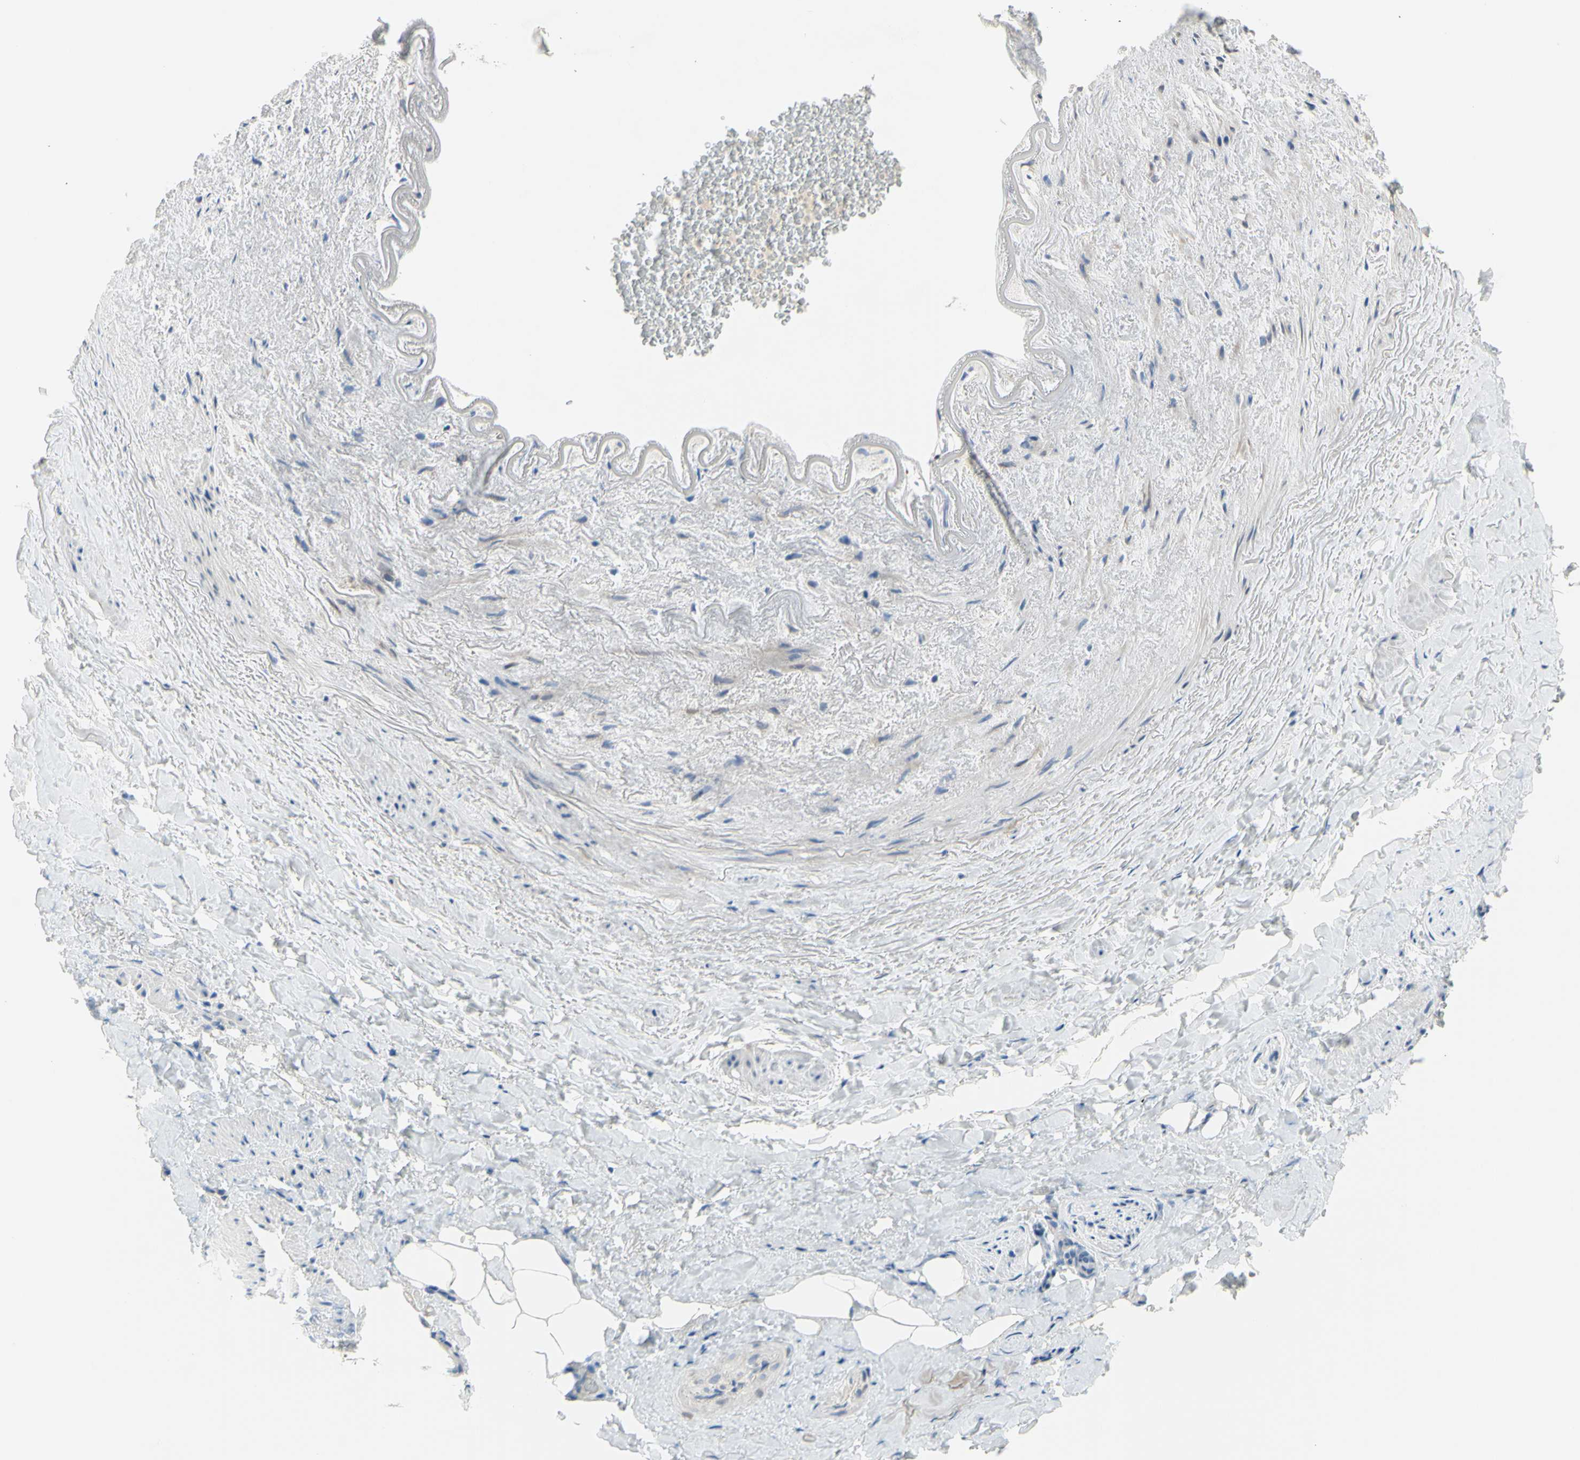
{"staining": {"intensity": "negative", "quantity": "none", "location": "none"}, "tissue": "adipose tissue", "cell_type": "Adipocytes", "image_type": "normal", "snomed": [{"axis": "morphology", "description": "Normal tissue, NOS"}, {"axis": "topography", "description": "Peripheral nerve tissue"}], "caption": "Human adipose tissue stained for a protein using IHC reveals no staining in adipocytes.", "gene": "MUC1", "patient": {"sex": "male", "age": 70}}